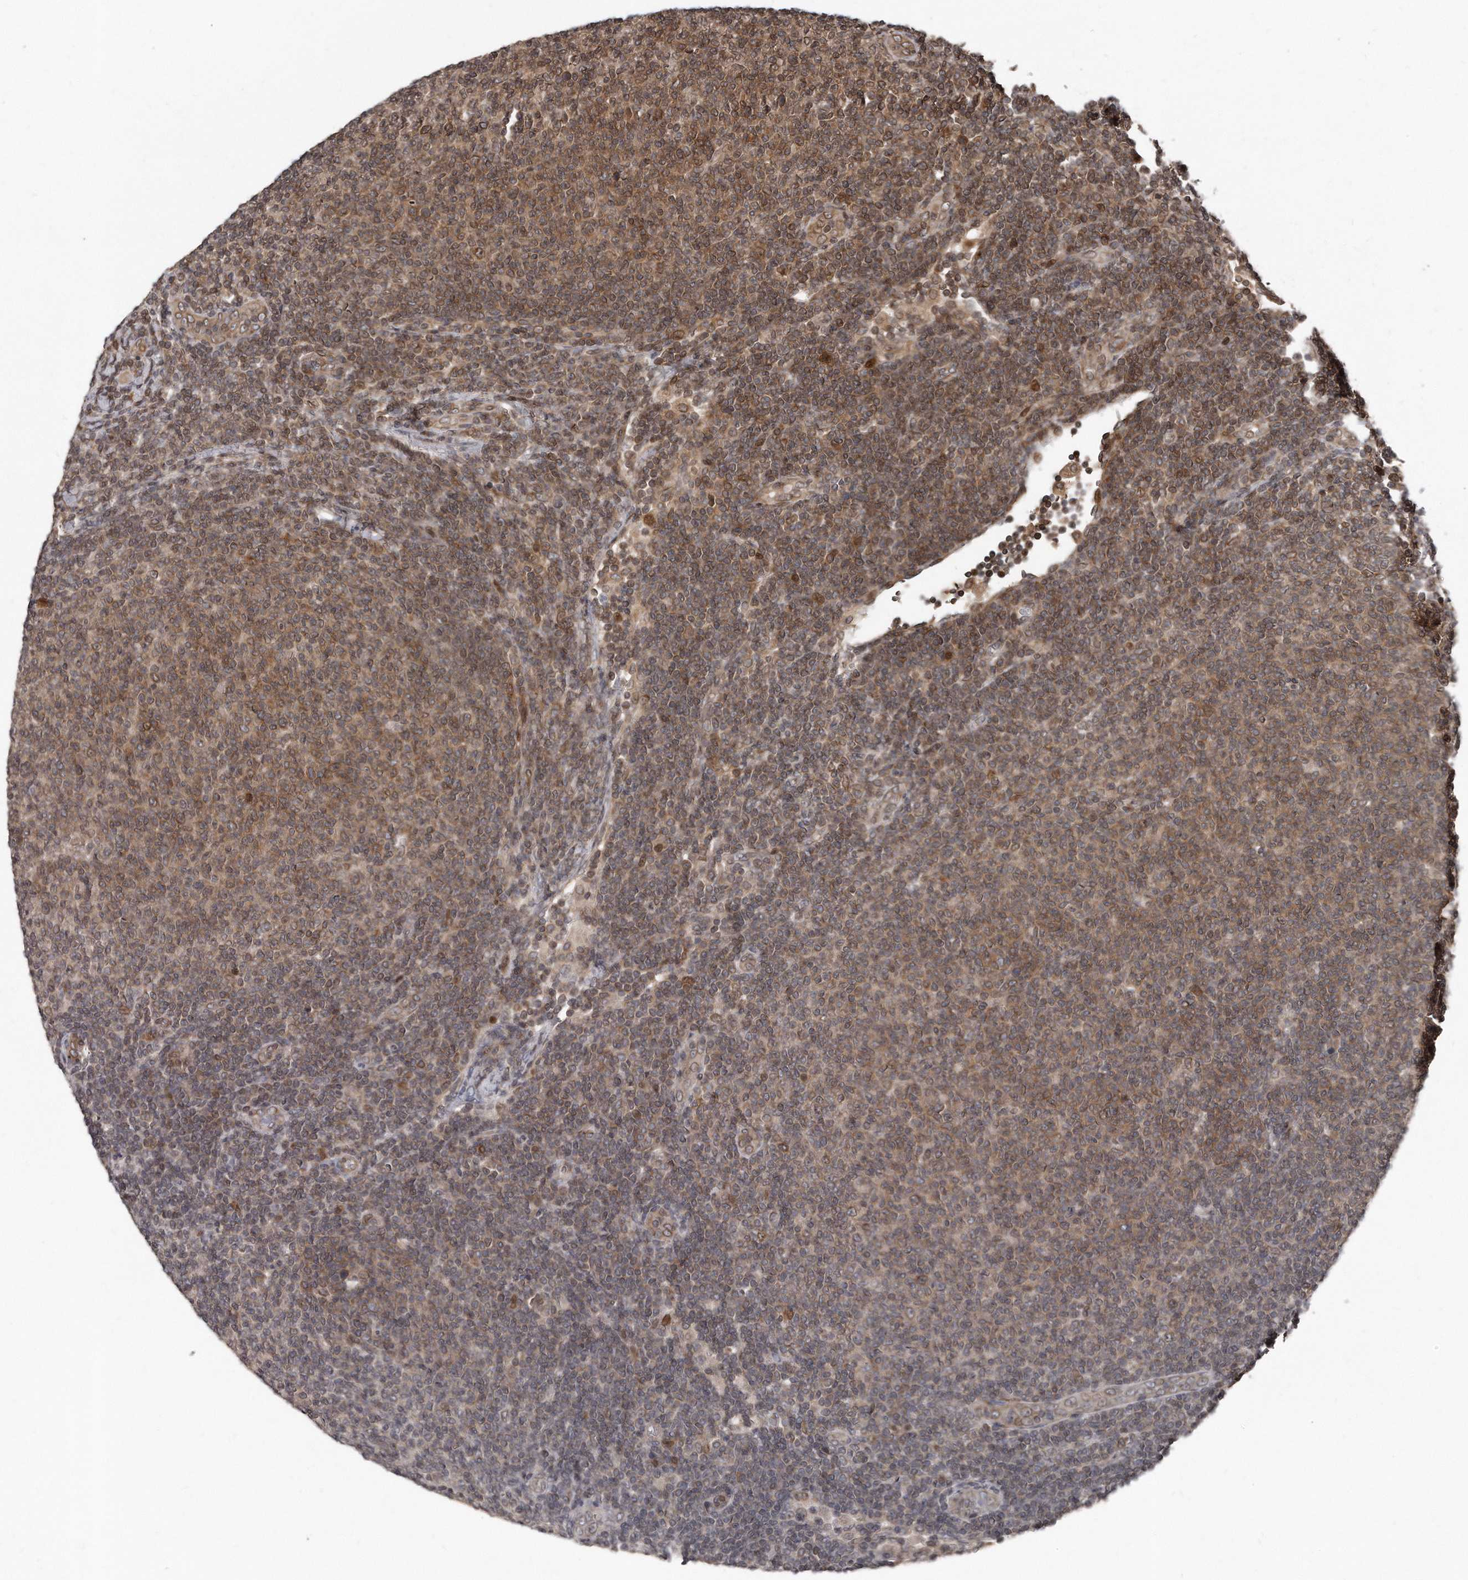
{"staining": {"intensity": "weak", "quantity": "25%-75%", "location": "cytoplasmic/membranous"}, "tissue": "lymphoma", "cell_type": "Tumor cells", "image_type": "cancer", "snomed": [{"axis": "morphology", "description": "Malignant lymphoma, non-Hodgkin's type, Low grade"}, {"axis": "topography", "description": "Lymph node"}], "caption": "Immunohistochemistry (IHC) image of low-grade malignant lymphoma, non-Hodgkin's type stained for a protein (brown), which shows low levels of weak cytoplasmic/membranous staining in about 25%-75% of tumor cells.", "gene": "GCH1", "patient": {"sex": "male", "age": 66}}